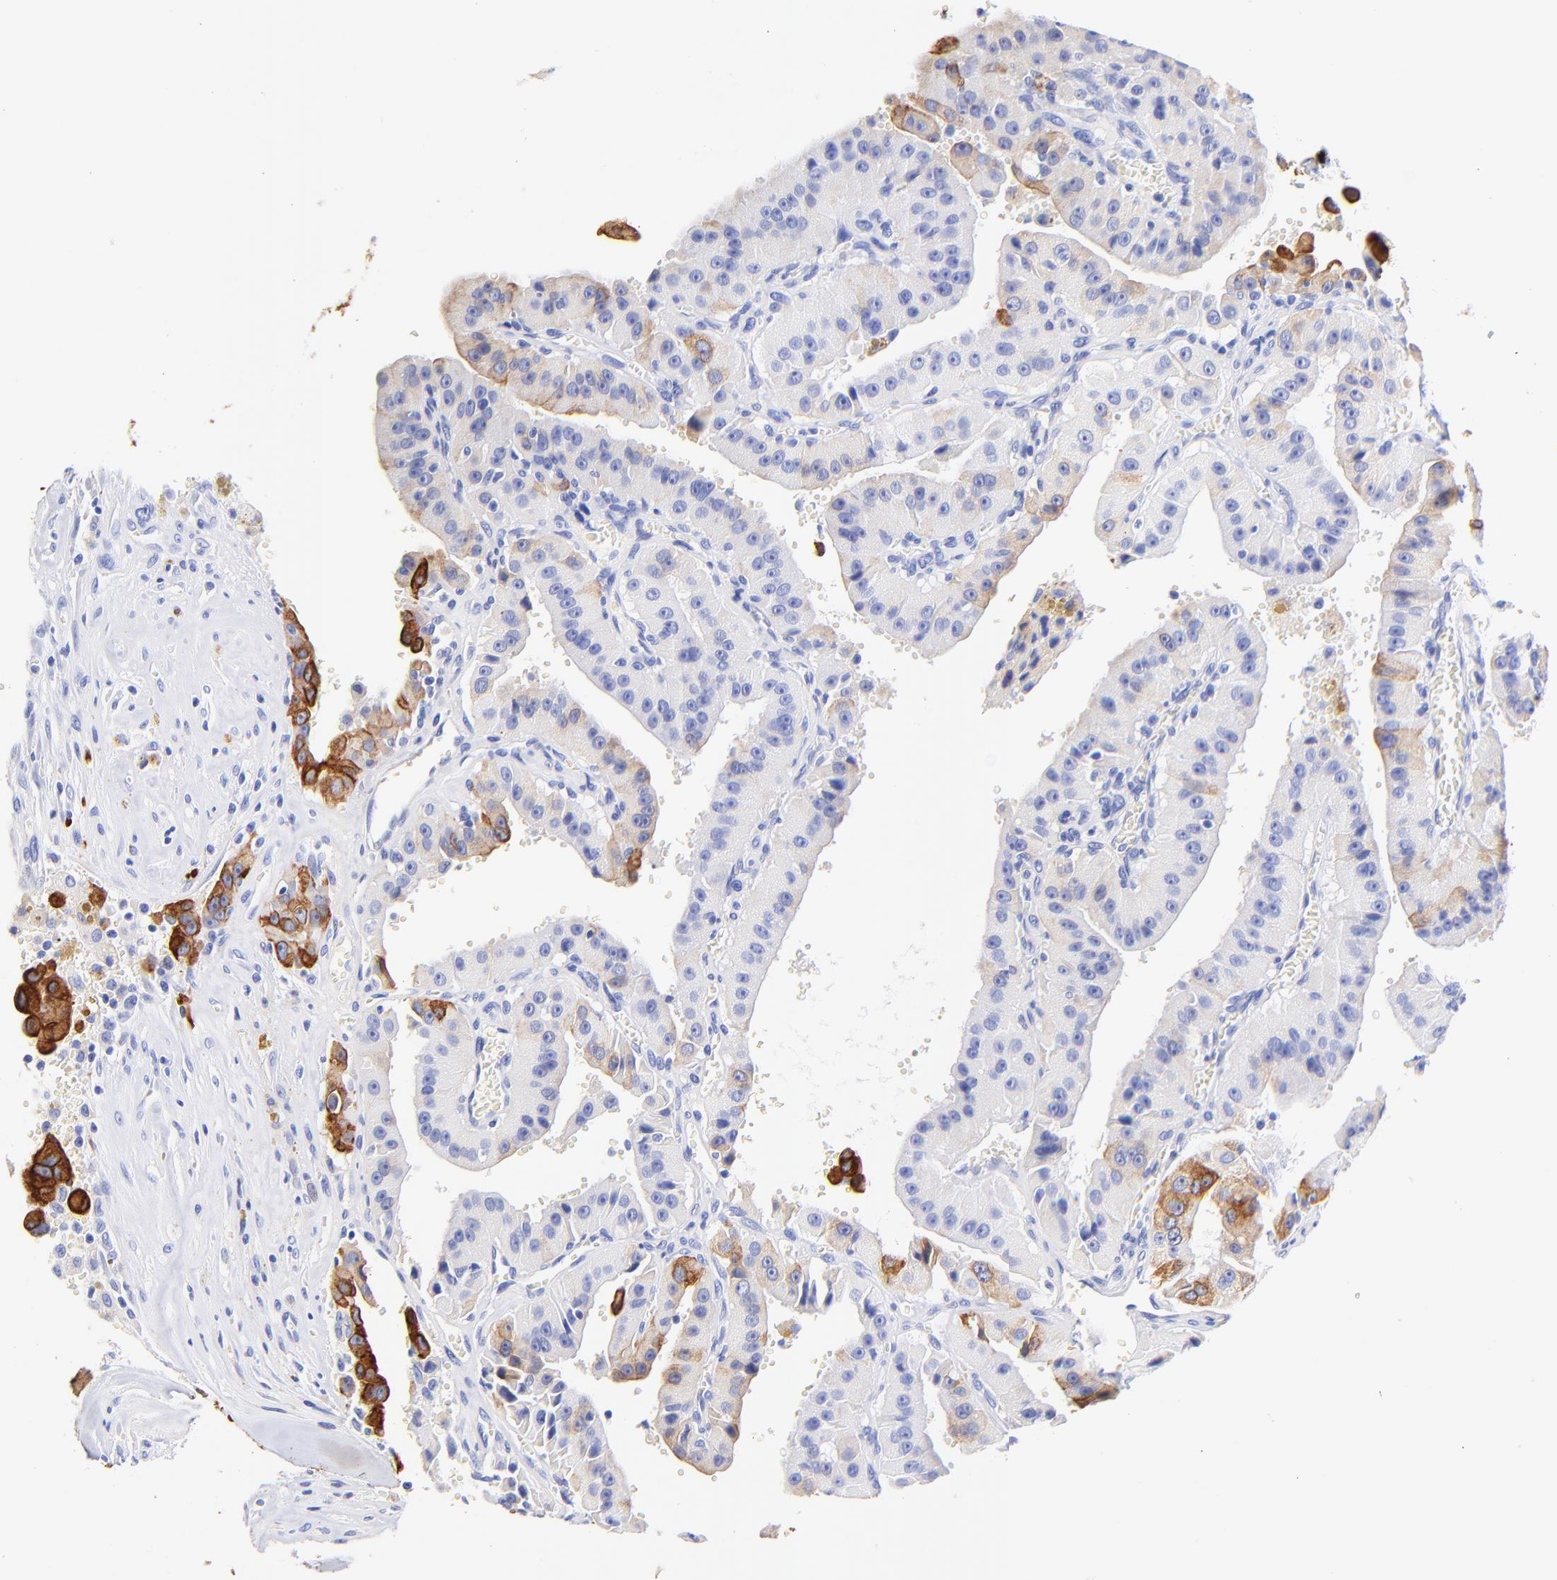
{"staining": {"intensity": "strong", "quantity": "<25%", "location": "cytoplasmic/membranous"}, "tissue": "thyroid cancer", "cell_type": "Tumor cells", "image_type": "cancer", "snomed": [{"axis": "morphology", "description": "Carcinoma, NOS"}, {"axis": "topography", "description": "Thyroid gland"}], "caption": "About <25% of tumor cells in thyroid cancer exhibit strong cytoplasmic/membranous protein staining as visualized by brown immunohistochemical staining.", "gene": "KRT19", "patient": {"sex": "male", "age": 76}}